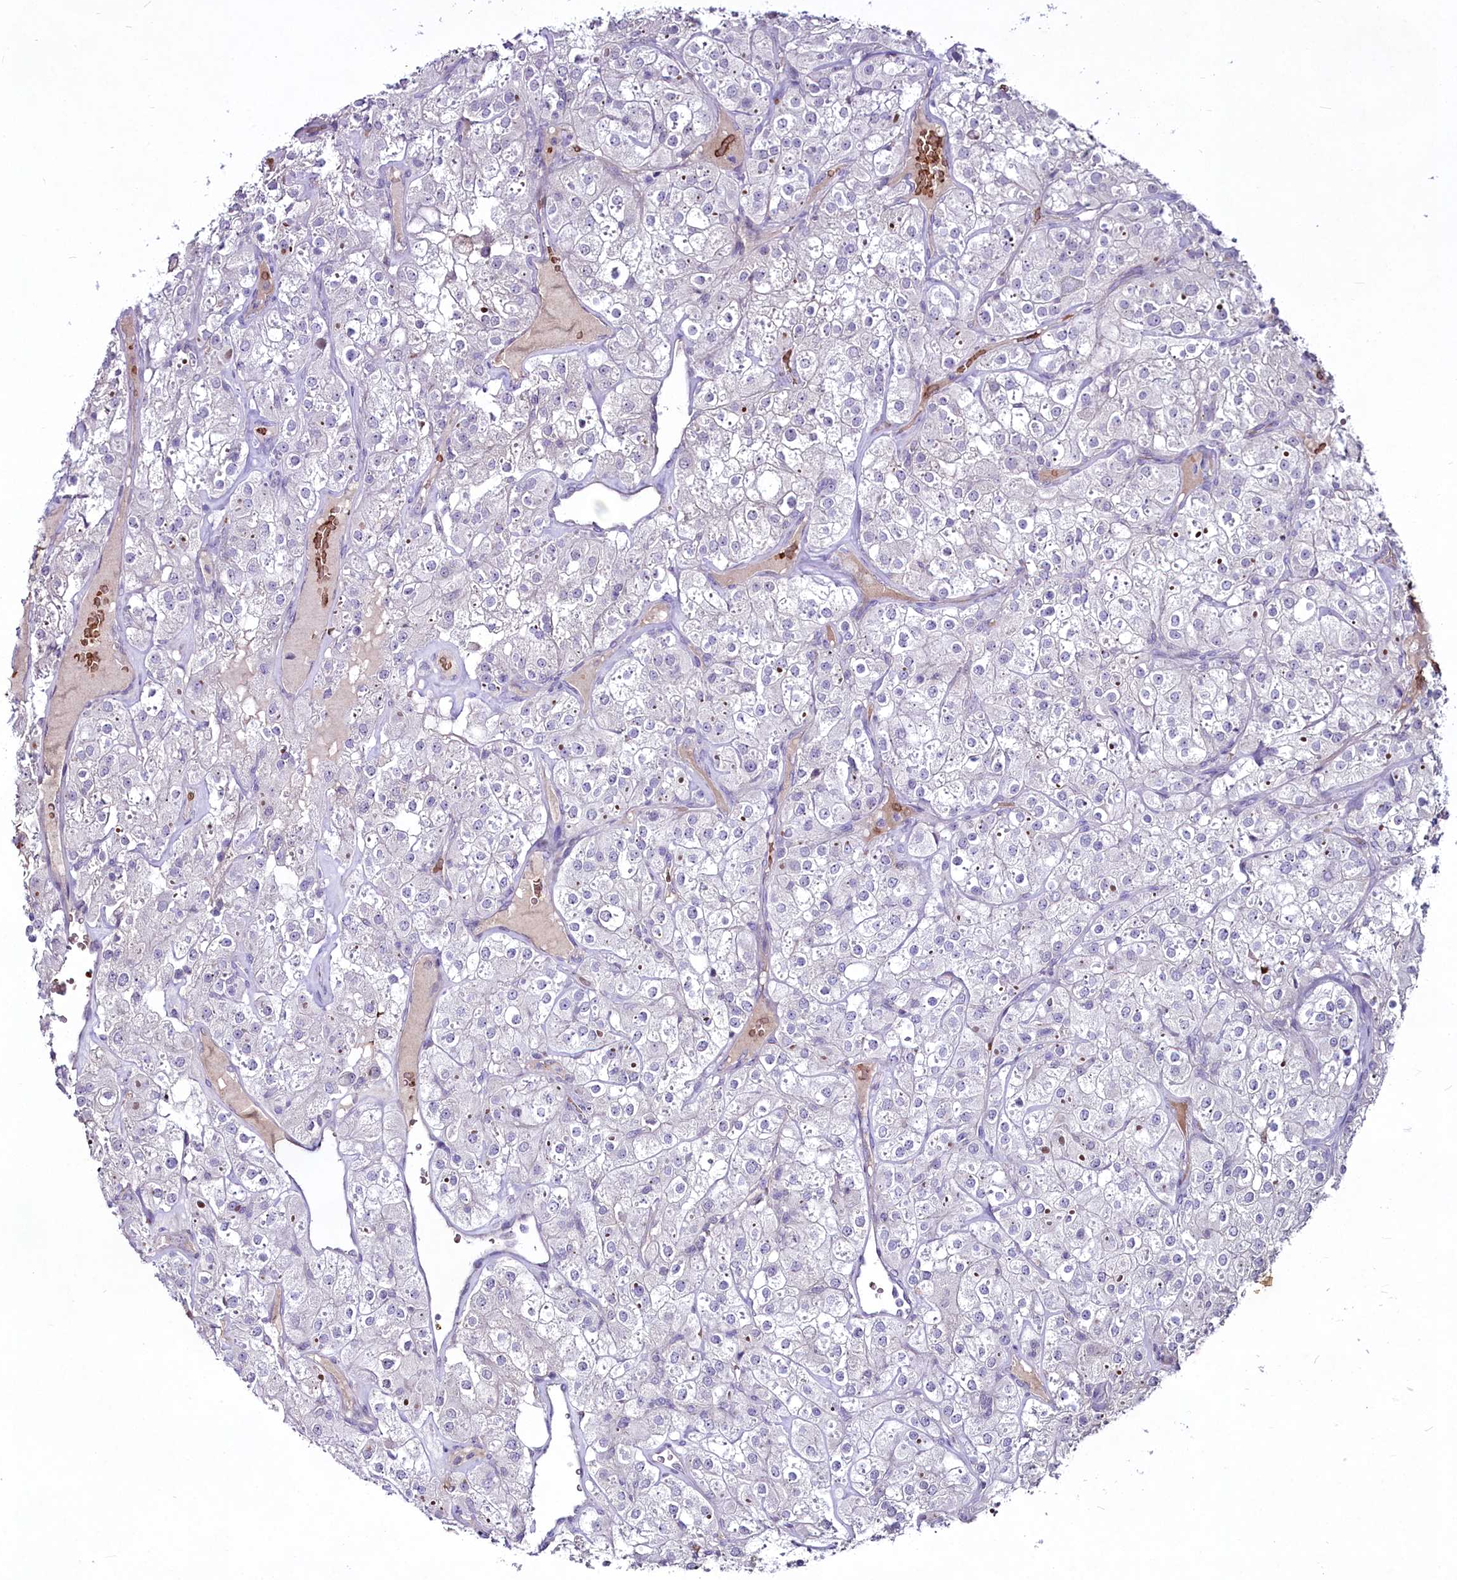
{"staining": {"intensity": "negative", "quantity": "none", "location": "none"}, "tissue": "renal cancer", "cell_type": "Tumor cells", "image_type": "cancer", "snomed": [{"axis": "morphology", "description": "Adenocarcinoma, NOS"}, {"axis": "topography", "description": "Kidney"}], "caption": "DAB (3,3'-diaminobenzidine) immunohistochemical staining of adenocarcinoma (renal) reveals no significant expression in tumor cells.", "gene": "SUSD3", "patient": {"sex": "male", "age": 77}}